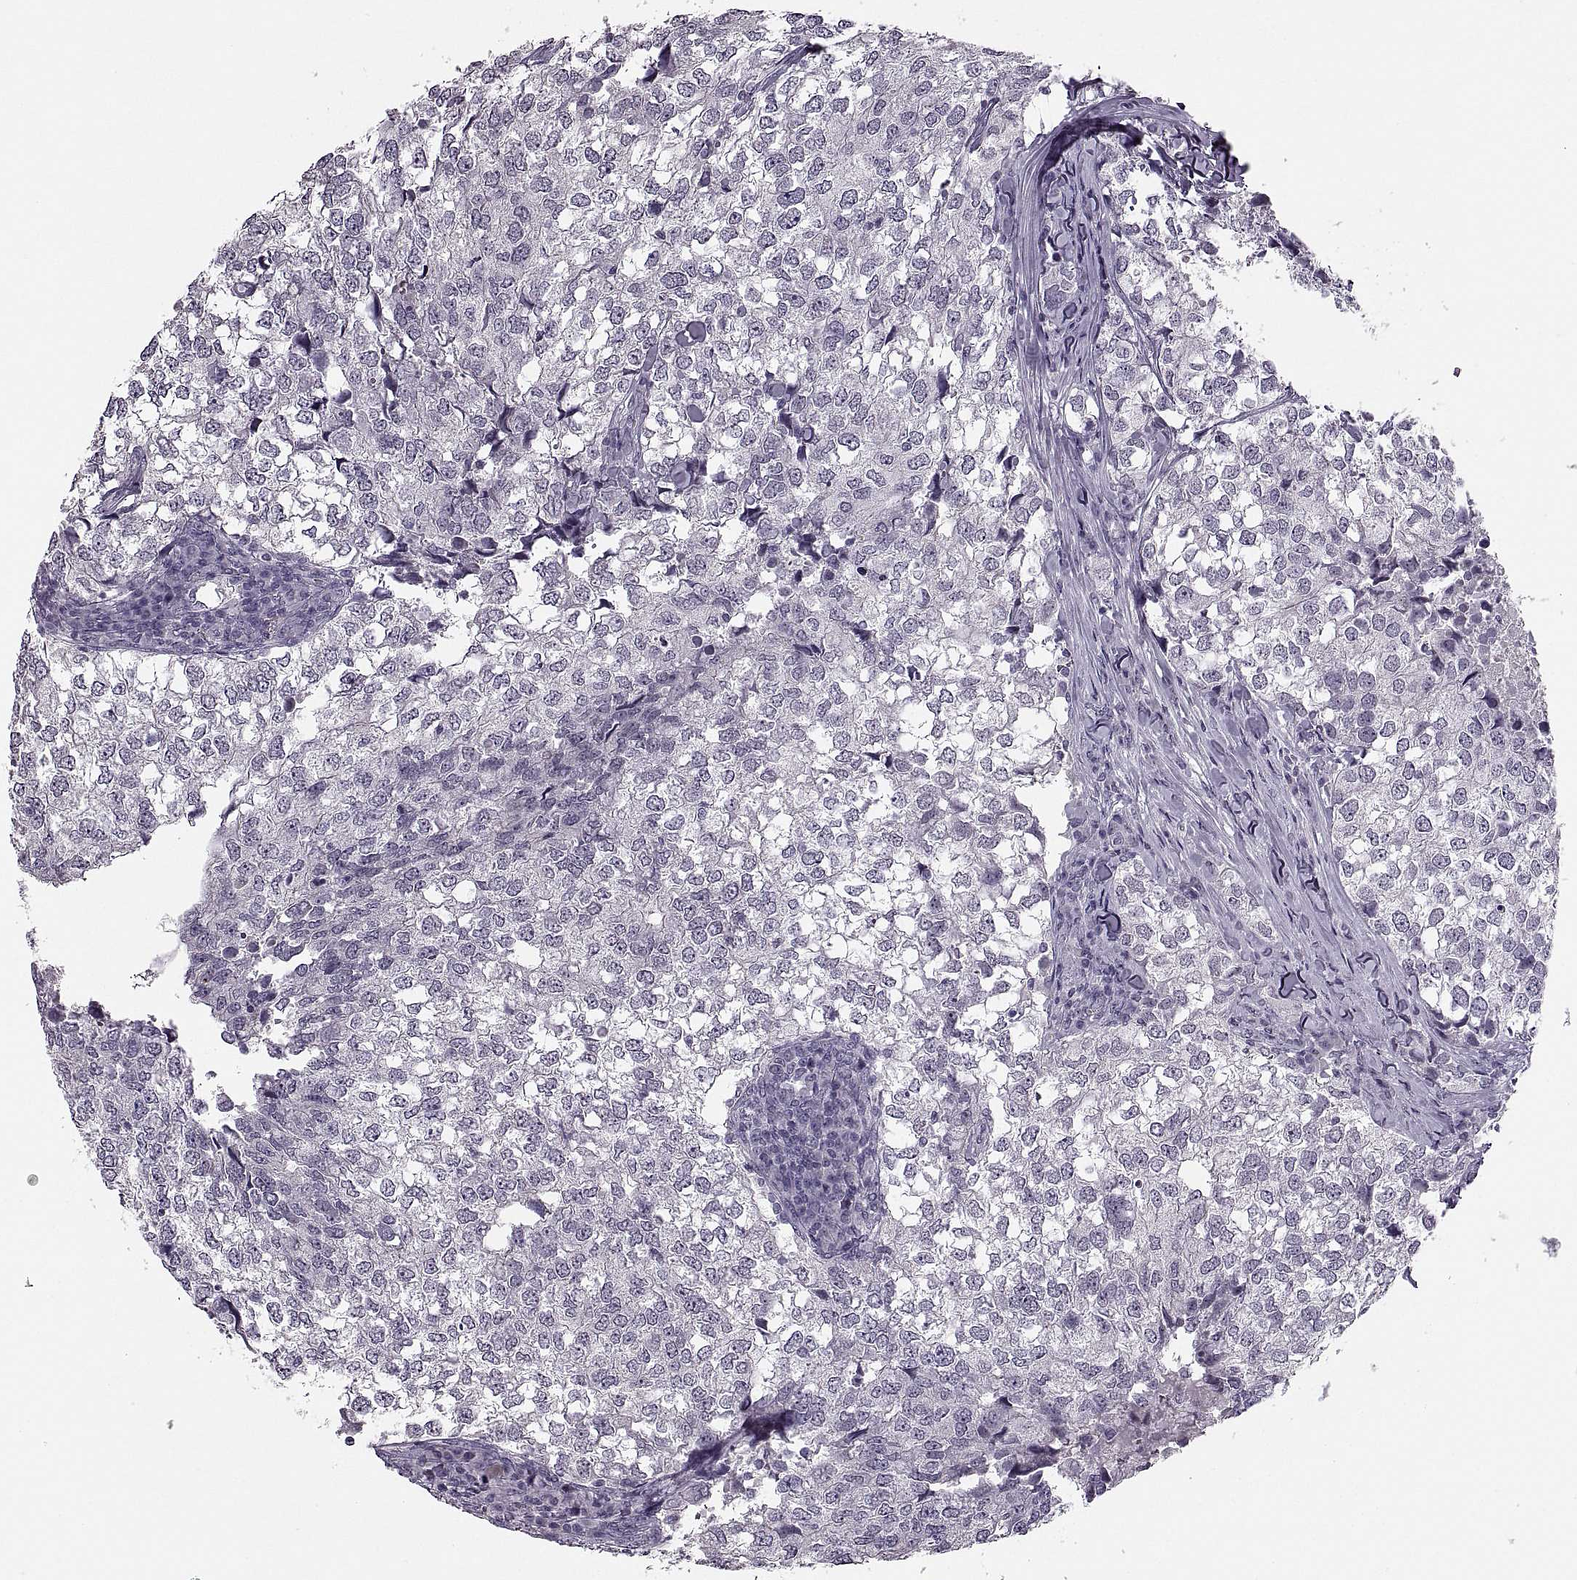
{"staining": {"intensity": "negative", "quantity": "none", "location": "none"}, "tissue": "breast cancer", "cell_type": "Tumor cells", "image_type": "cancer", "snomed": [{"axis": "morphology", "description": "Duct carcinoma"}, {"axis": "topography", "description": "Breast"}], "caption": "Human breast cancer stained for a protein using IHC shows no staining in tumor cells.", "gene": "PAGE5", "patient": {"sex": "female", "age": 30}}